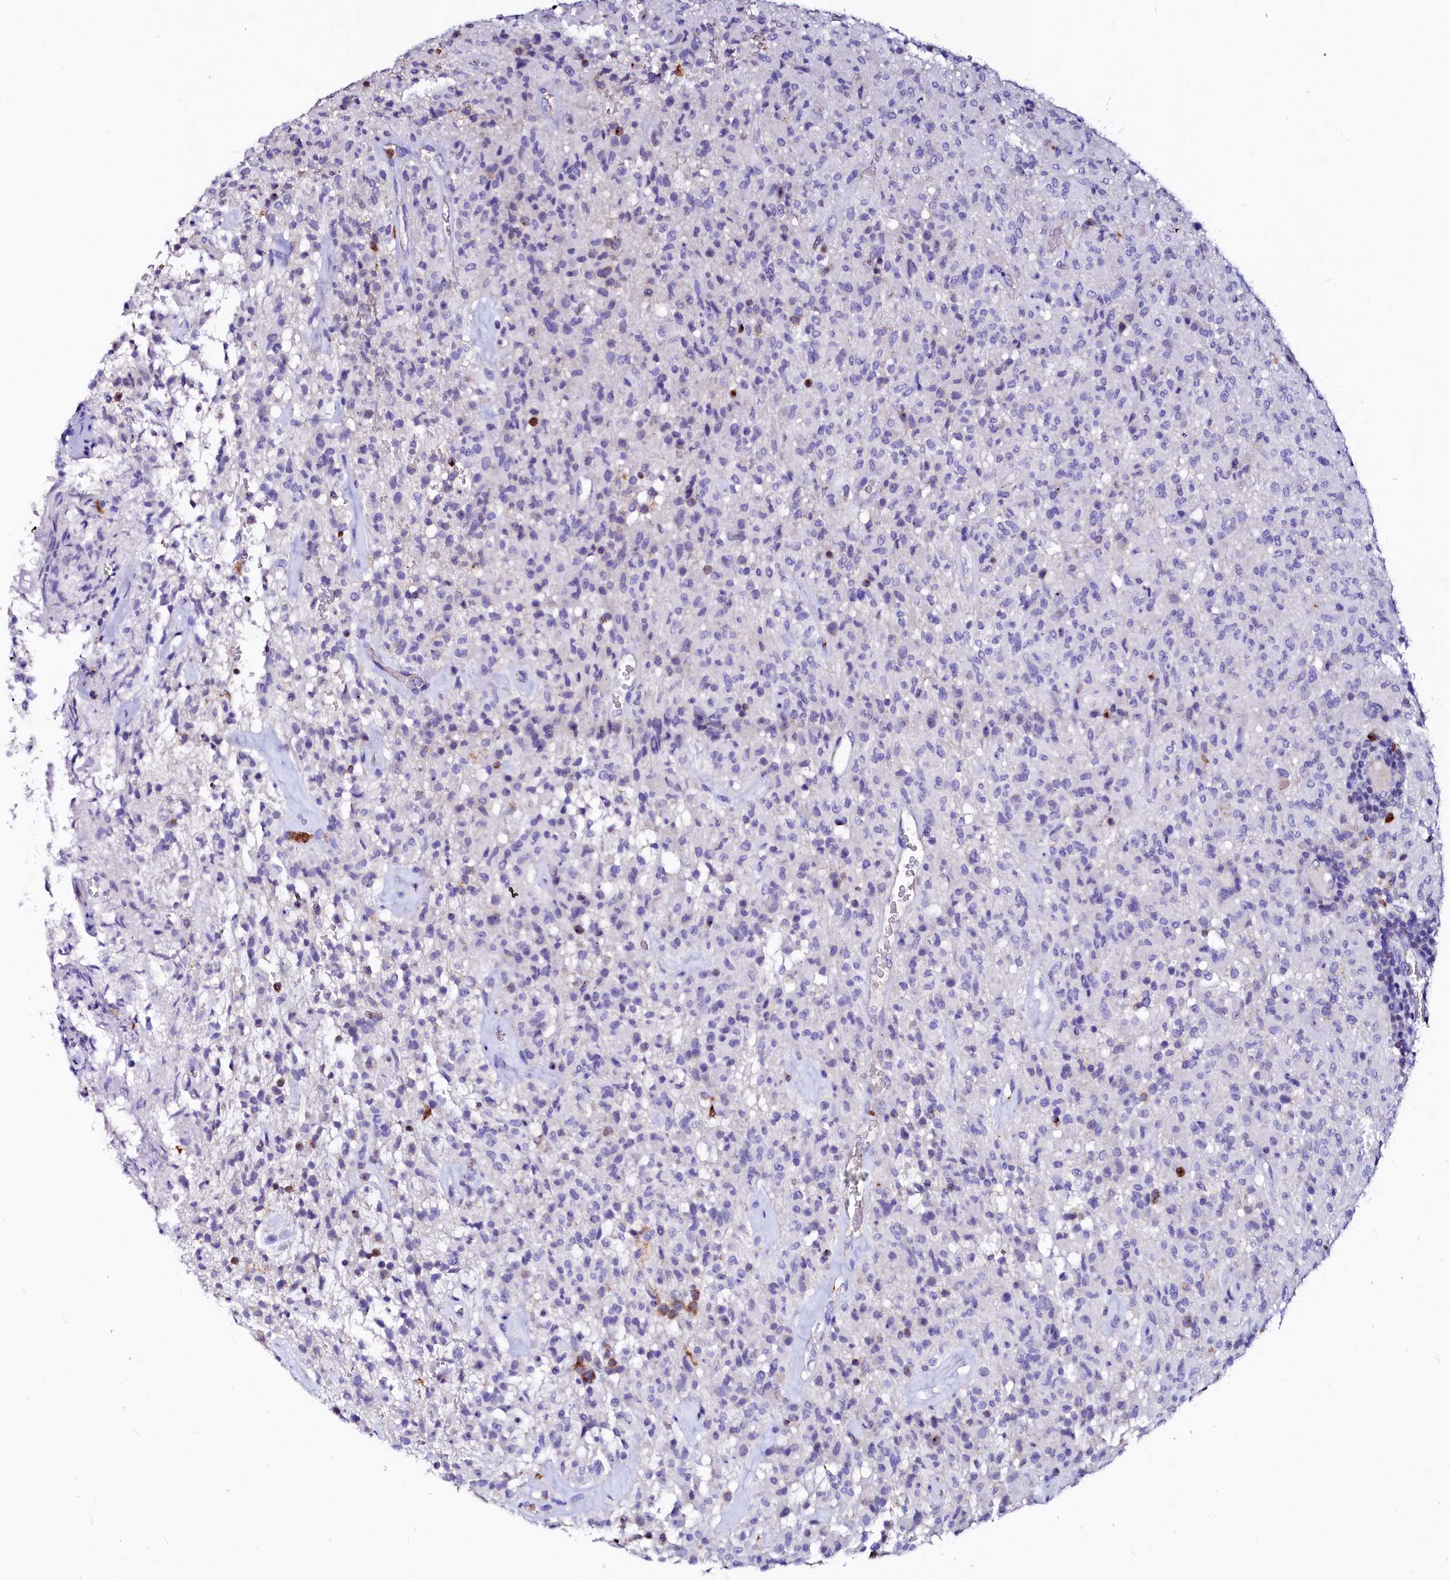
{"staining": {"intensity": "negative", "quantity": "none", "location": "none"}, "tissue": "glioma", "cell_type": "Tumor cells", "image_type": "cancer", "snomed": [{"axis": "morphology", "description": "Glioma, malignant, High grade"}, {"axis": "topography", "description": "Brain"}], "caption": "There is no significant expression in tumor cells of malignant high-grade glioma.", "gene": "RAB27A", "patient": {"sex": "female", "age": 57}}